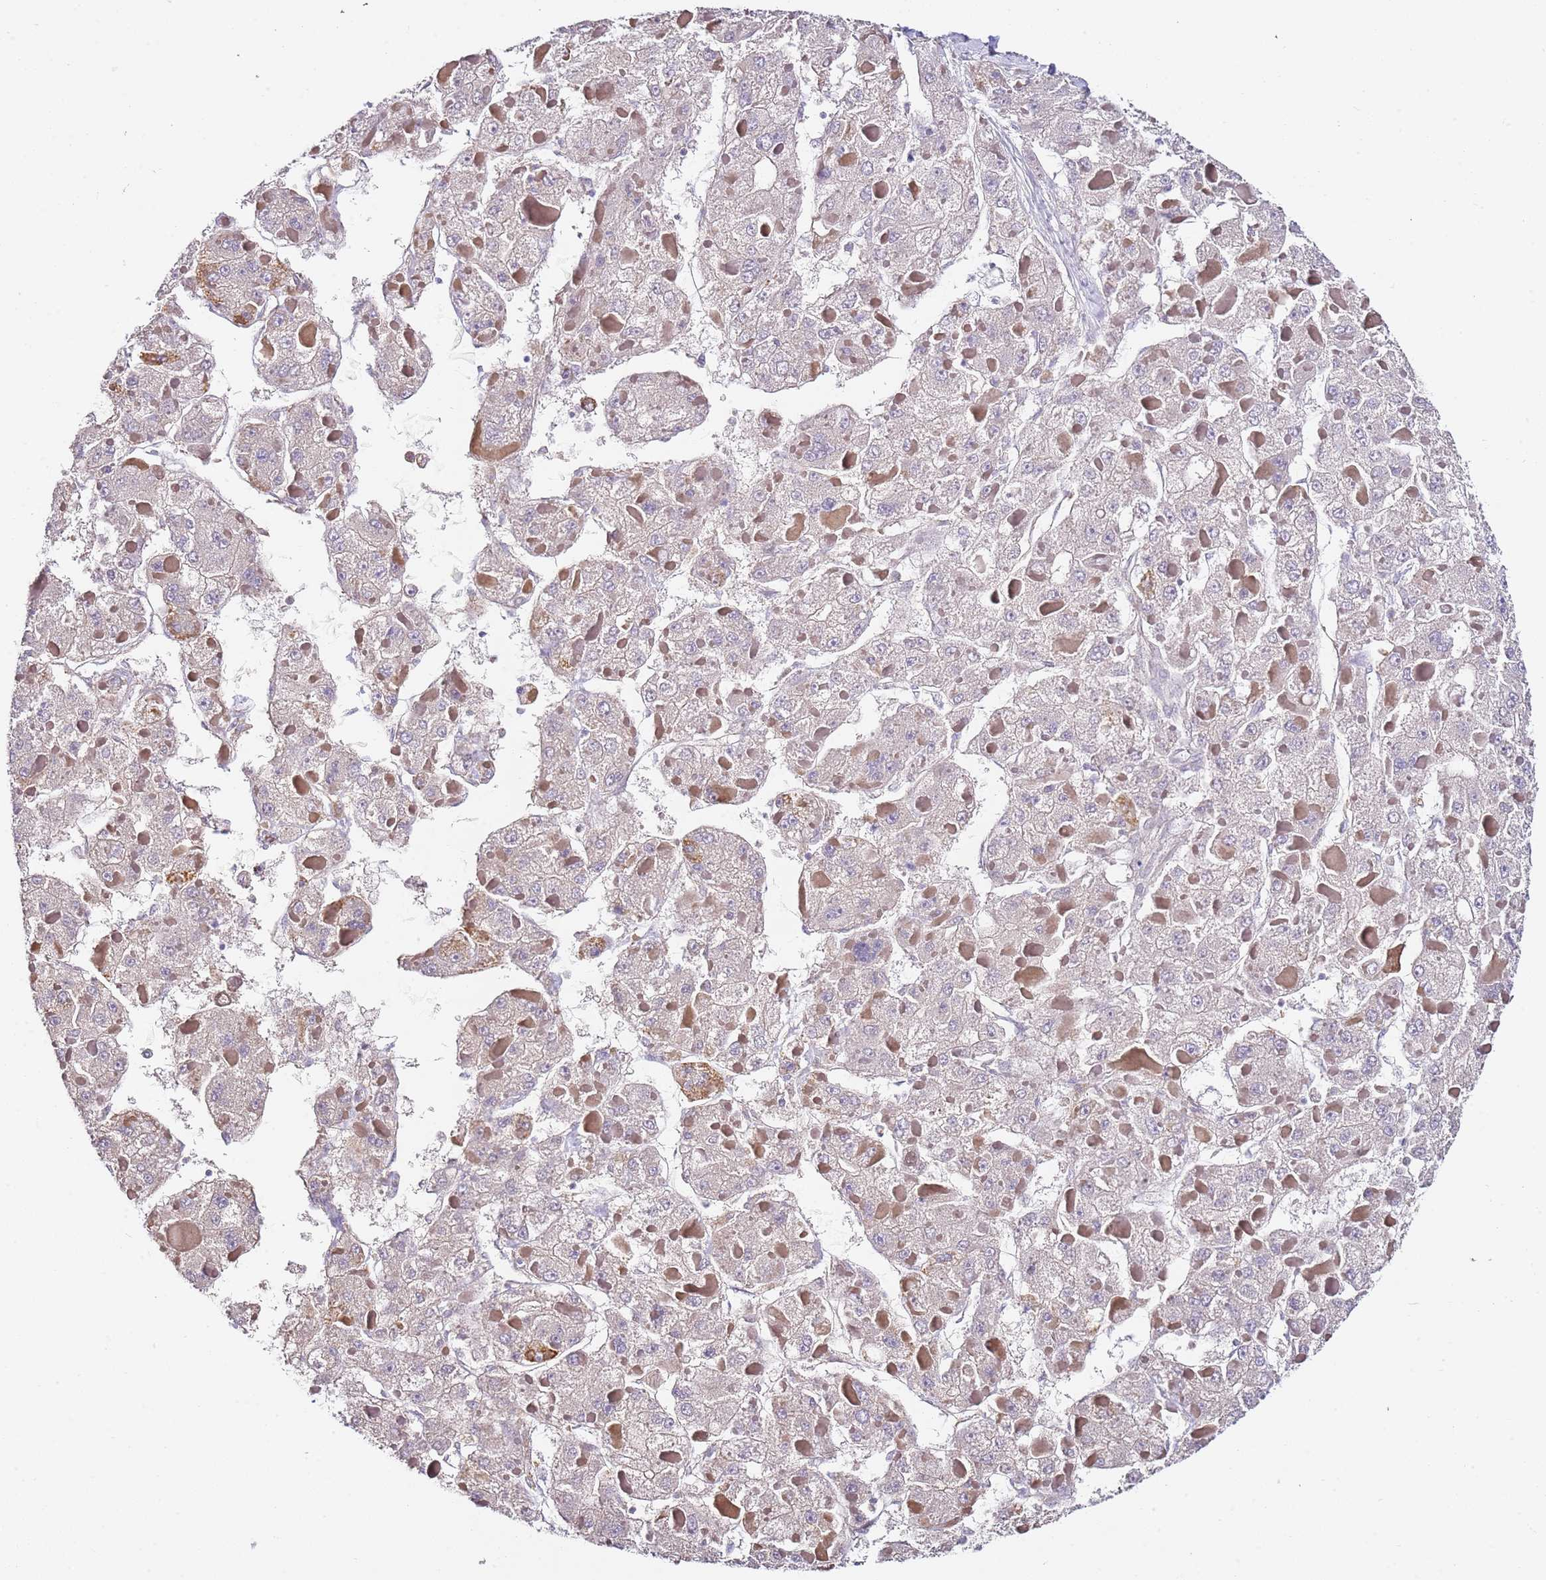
{"staining": {"intensity": "moderate", "quantity": "<25%", "location": "cytoplasmic/membranous"}, "tissue": "liver cancer", "cell_type": "Tumor cells", "image_type": "cancer", "snomed": [{"axis": "morphology", "description": "Carcinoma, Hepatocellular, NOS"}, {"axis": "topography", "description": "Liver"}], "caption": "Immunohistochemistry (IHC) of human liver cancer (hepatocellular carcinoma) reveals low levels of moderate cytoplasmic/membranous expression in about <25% of tumor cells.", "gene": "PTBP2", "patient": {"sex": "female", "age": 73}}